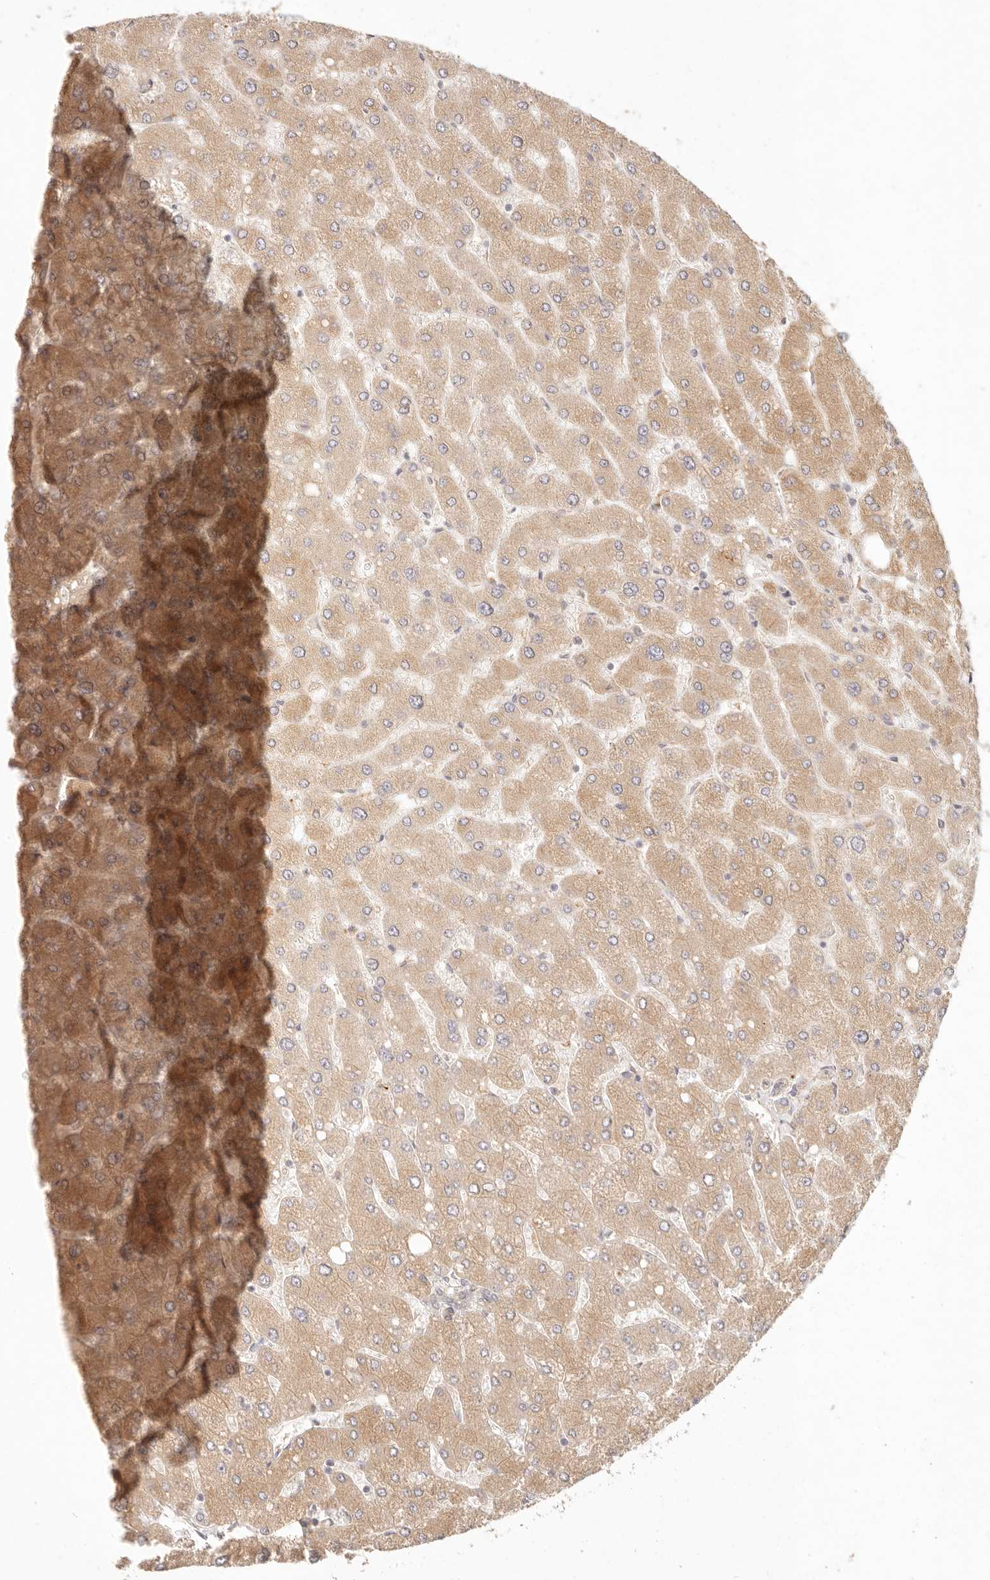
{"staining": {"intensity": "moderate", "quantity": "25%-75%", "location": "cytoplasmic/membranous"}, "tissue": "liver", "cell_type": "Cholangiocytes", "image_type": "normal", "snomed": [{"axis": "morphology", "description": "Normal tissue, NOS"}, {"axis": "topography", "description": "Liver"}], "caption": "DAB (3,3'-diaminobenzidine) immunohistochemical staining of benign liver reveals moderate cytoplasmic/membranous protein expression in about 25%-75% of cholangiocytes.", "gene": "PPP1R3B", "patient": {"sex": "male", "age": 55}}